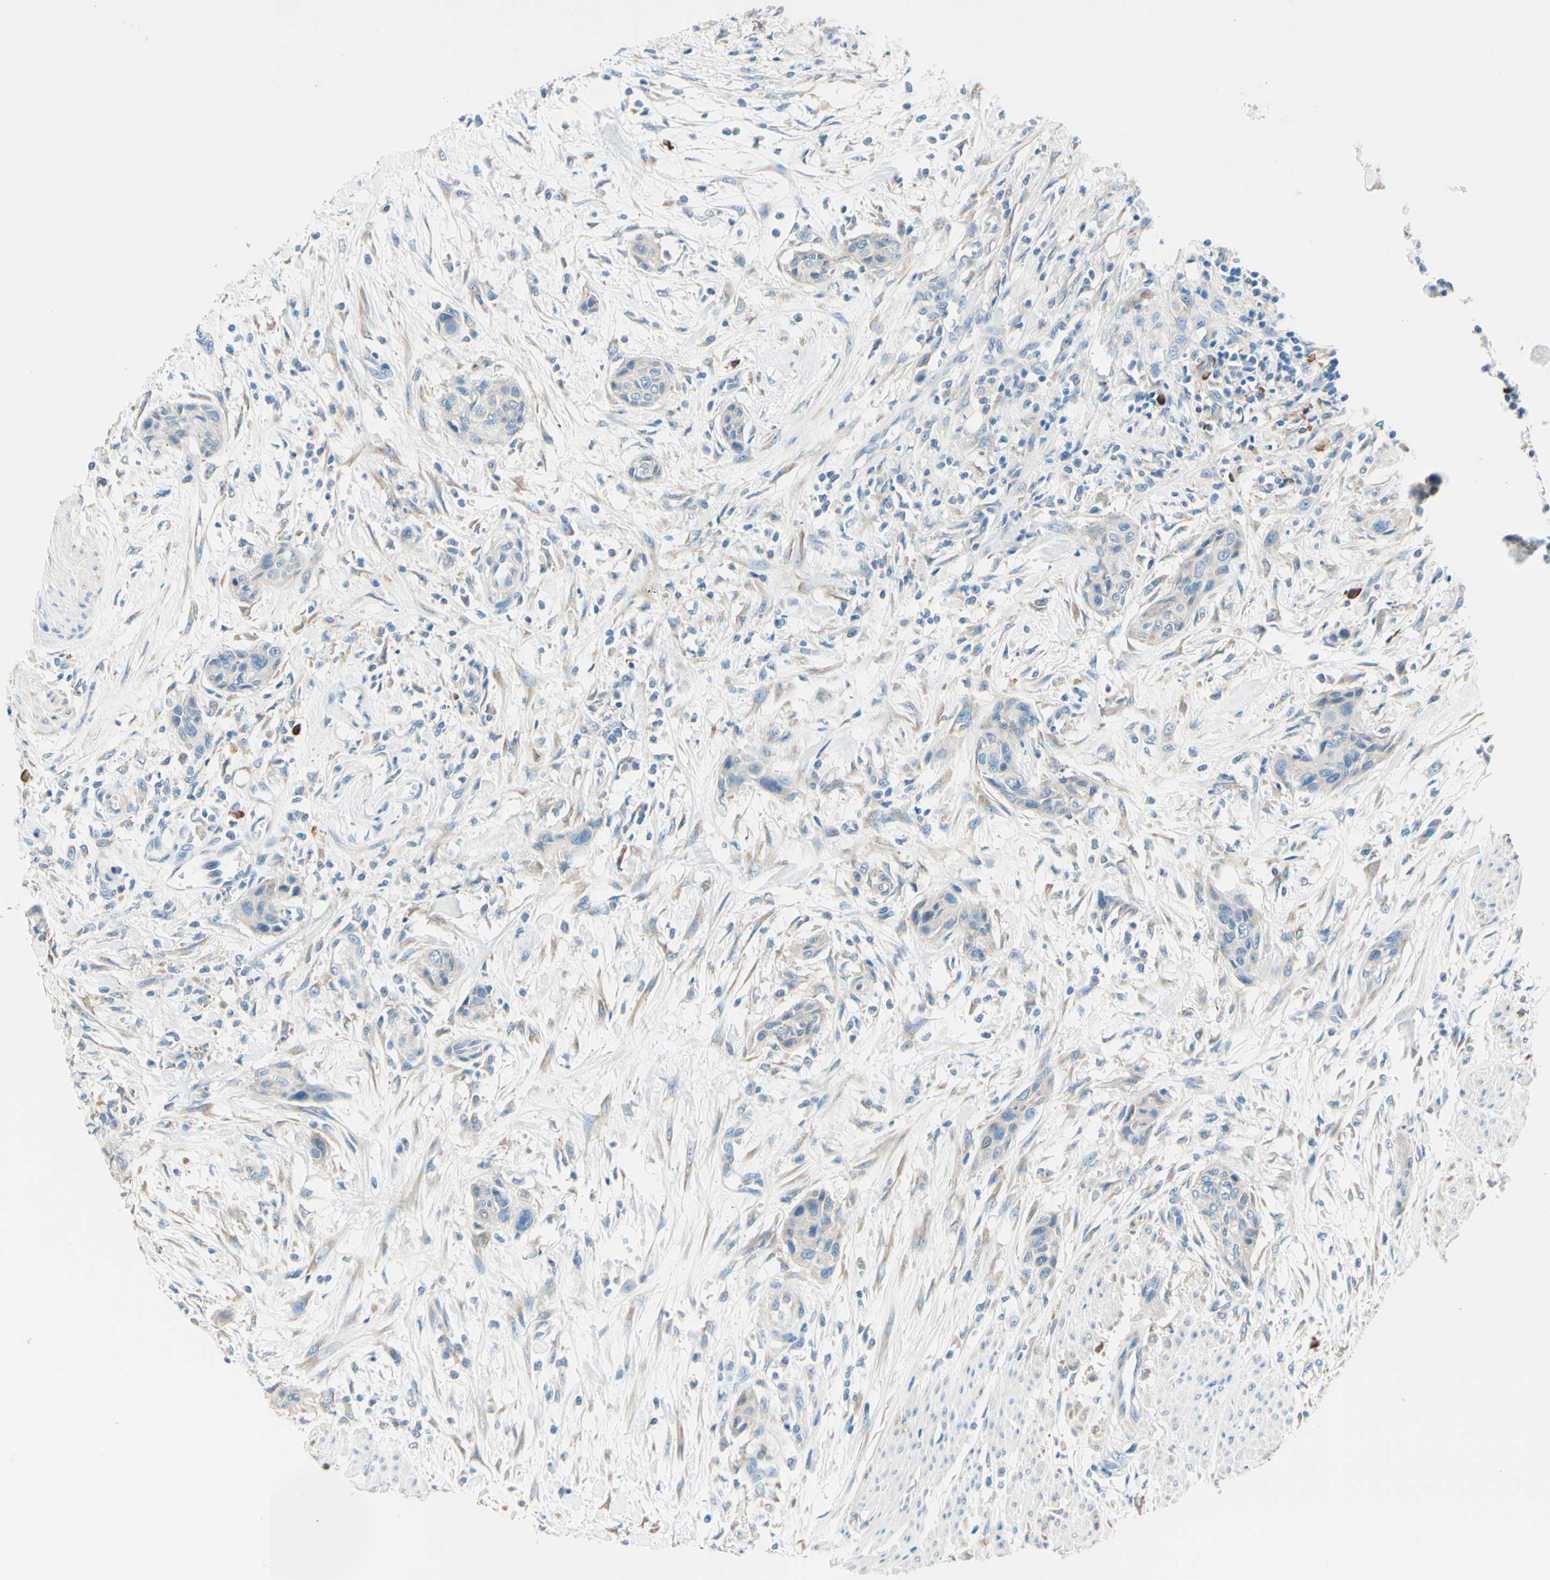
{"staining": {"intensity": "negative", "quantity": "none", "location": "none"}, "tissue": "urothelial cancer", "cell_type": "Tumor cells", "image_type": "cancer", "snomed": [{"axis": "morphology", "description": "Urothelial carcinoma, High grade"}, {"axis": "topography", "description": "Urinary bladder"}], "caption": "Tumor cells are negative for brown protein staining in urothelial carcinoma (high-grade).", "gene": "PASD1", "patient": {"sex": "male", "age": 35}}